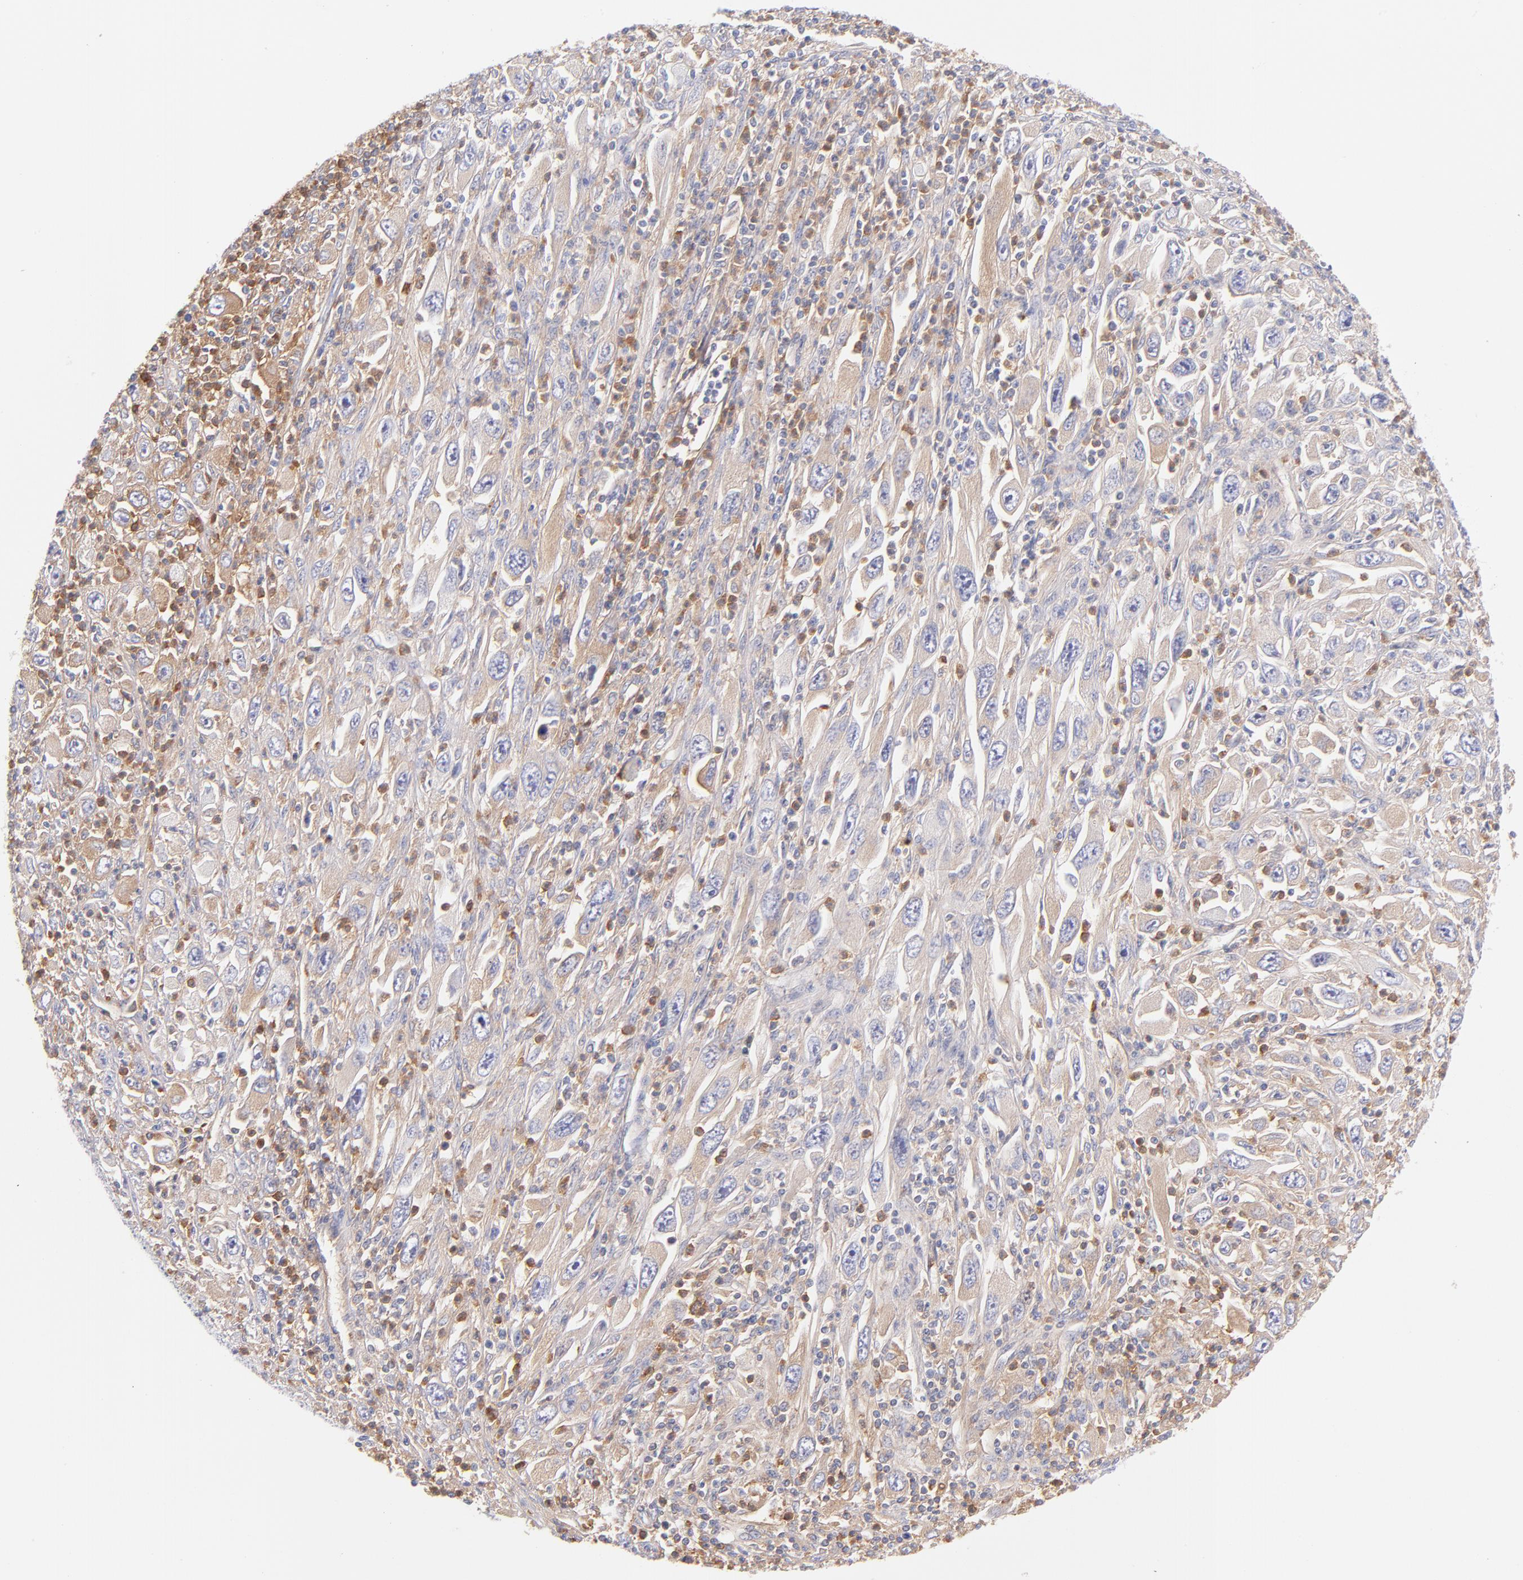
{"staining": {"intensity": "weak", "quantity": ">75%", "location": "cytoplasmic/membranous"}, "tissue": "melanoma", "cell_type": "Tumor cells", "image_type": "cancer", "snomed": [{"axis": "morphology", "description": "Malignant melanoma, Metastatic site"}, {"axis": "topography", "description": "Skin"}], "caption": "Protein staining demonstrates weak cytoplasmic/membranous expression in about >75% of tumor cells in melanoma.", "gene": "HP", "patient": {"sex": "female", "age": 56}}